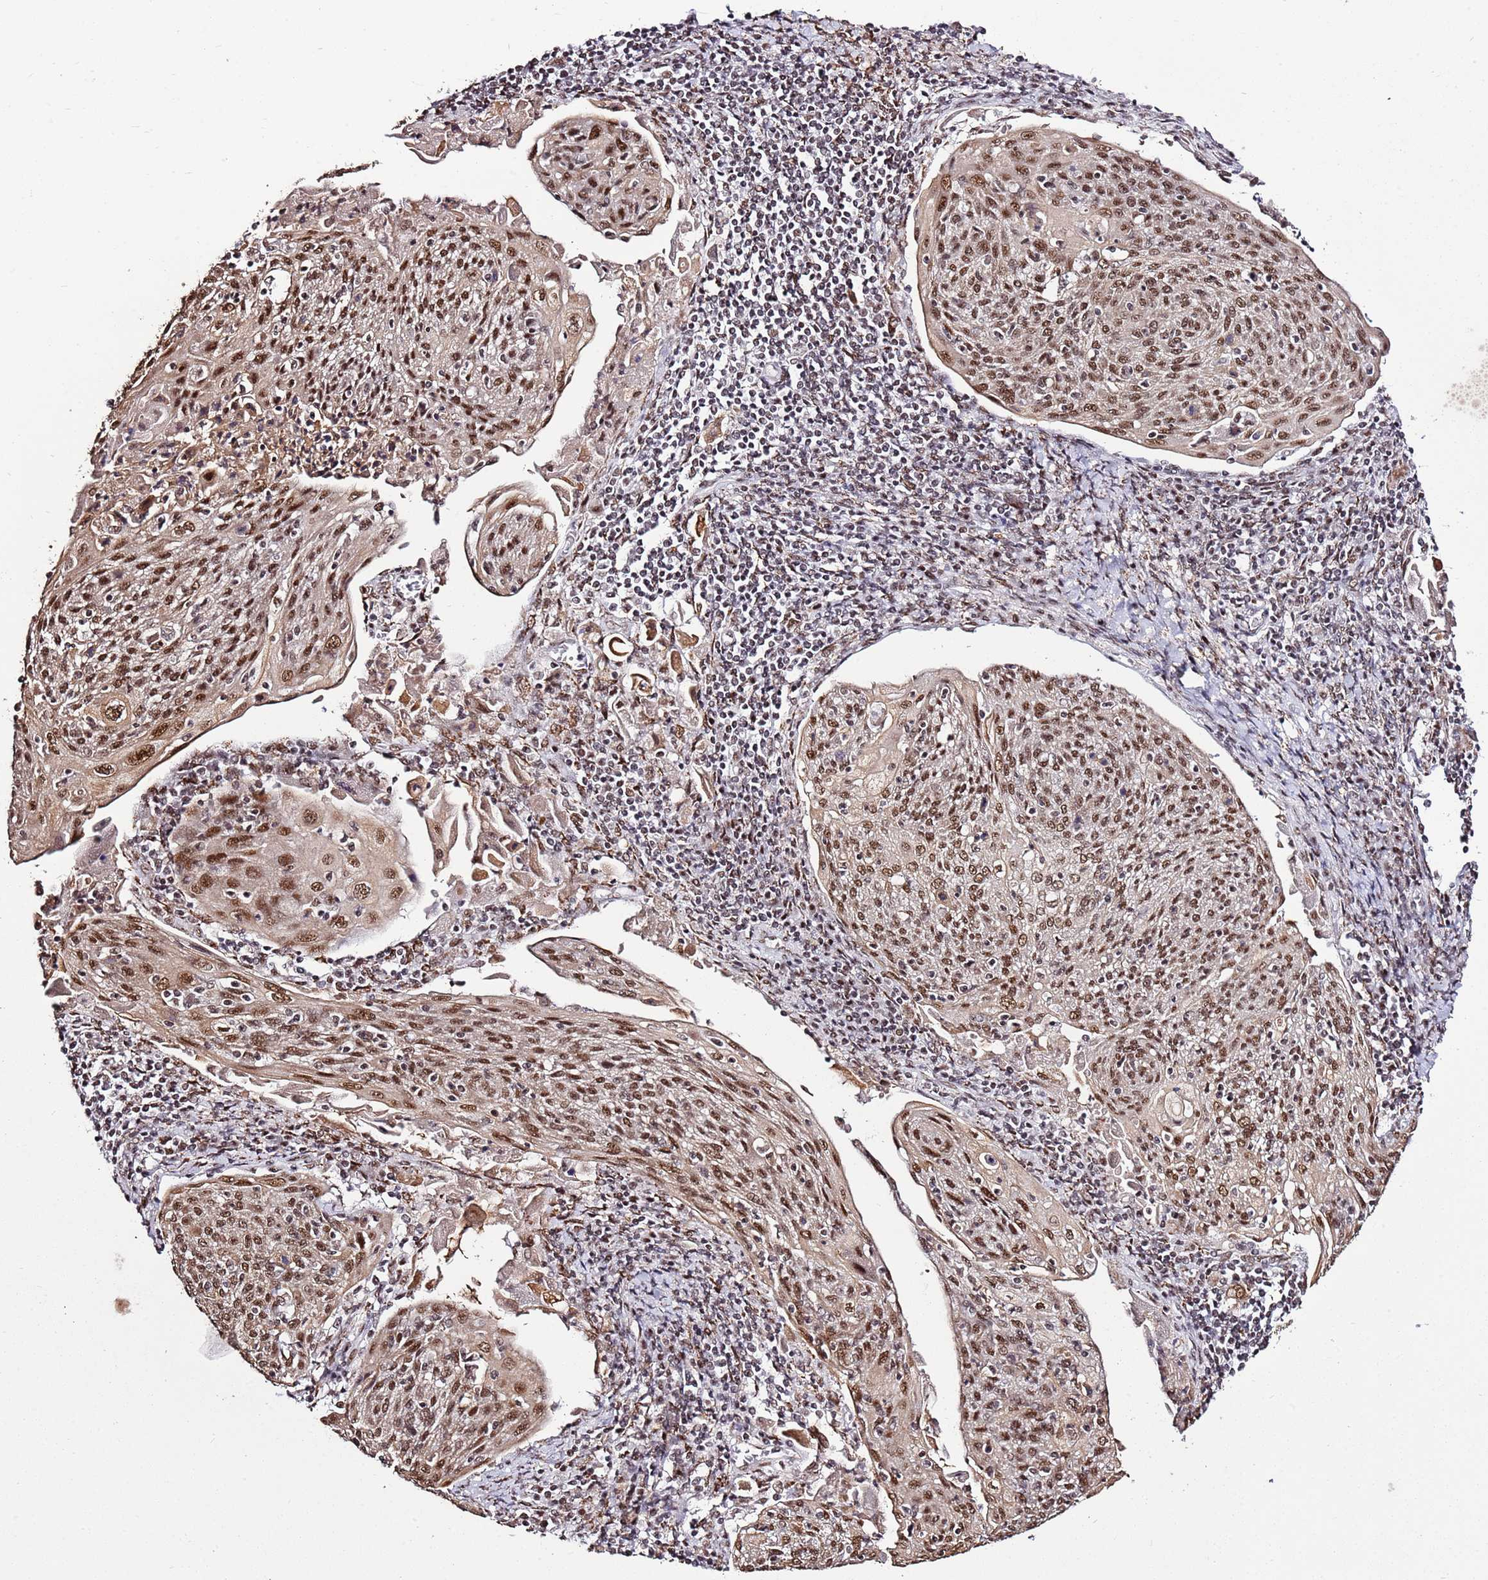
{"staining": {"intensity": "moderate", "quantity": ">75%", "location": "nuclear"}, "tissue": "cervical cancer", "cell_type": "Tumor cells", "image_type": "cancer", "snomed": [{"axis": "morphology", "description": "Squamous cell carcinoma, NOS"}, {"axis": "topography", "description": "Cervix"}], "caption": "A histopathology image of squamous cell carcinoma (cervical) stained for a protein shows moderate nuclear brown staining in tumor cells. (DAB IHC, brown staining for protein, blue staining for nuclei).", "gene": "AKAP8L", "patient": {"sex": "female", "age": 67}}